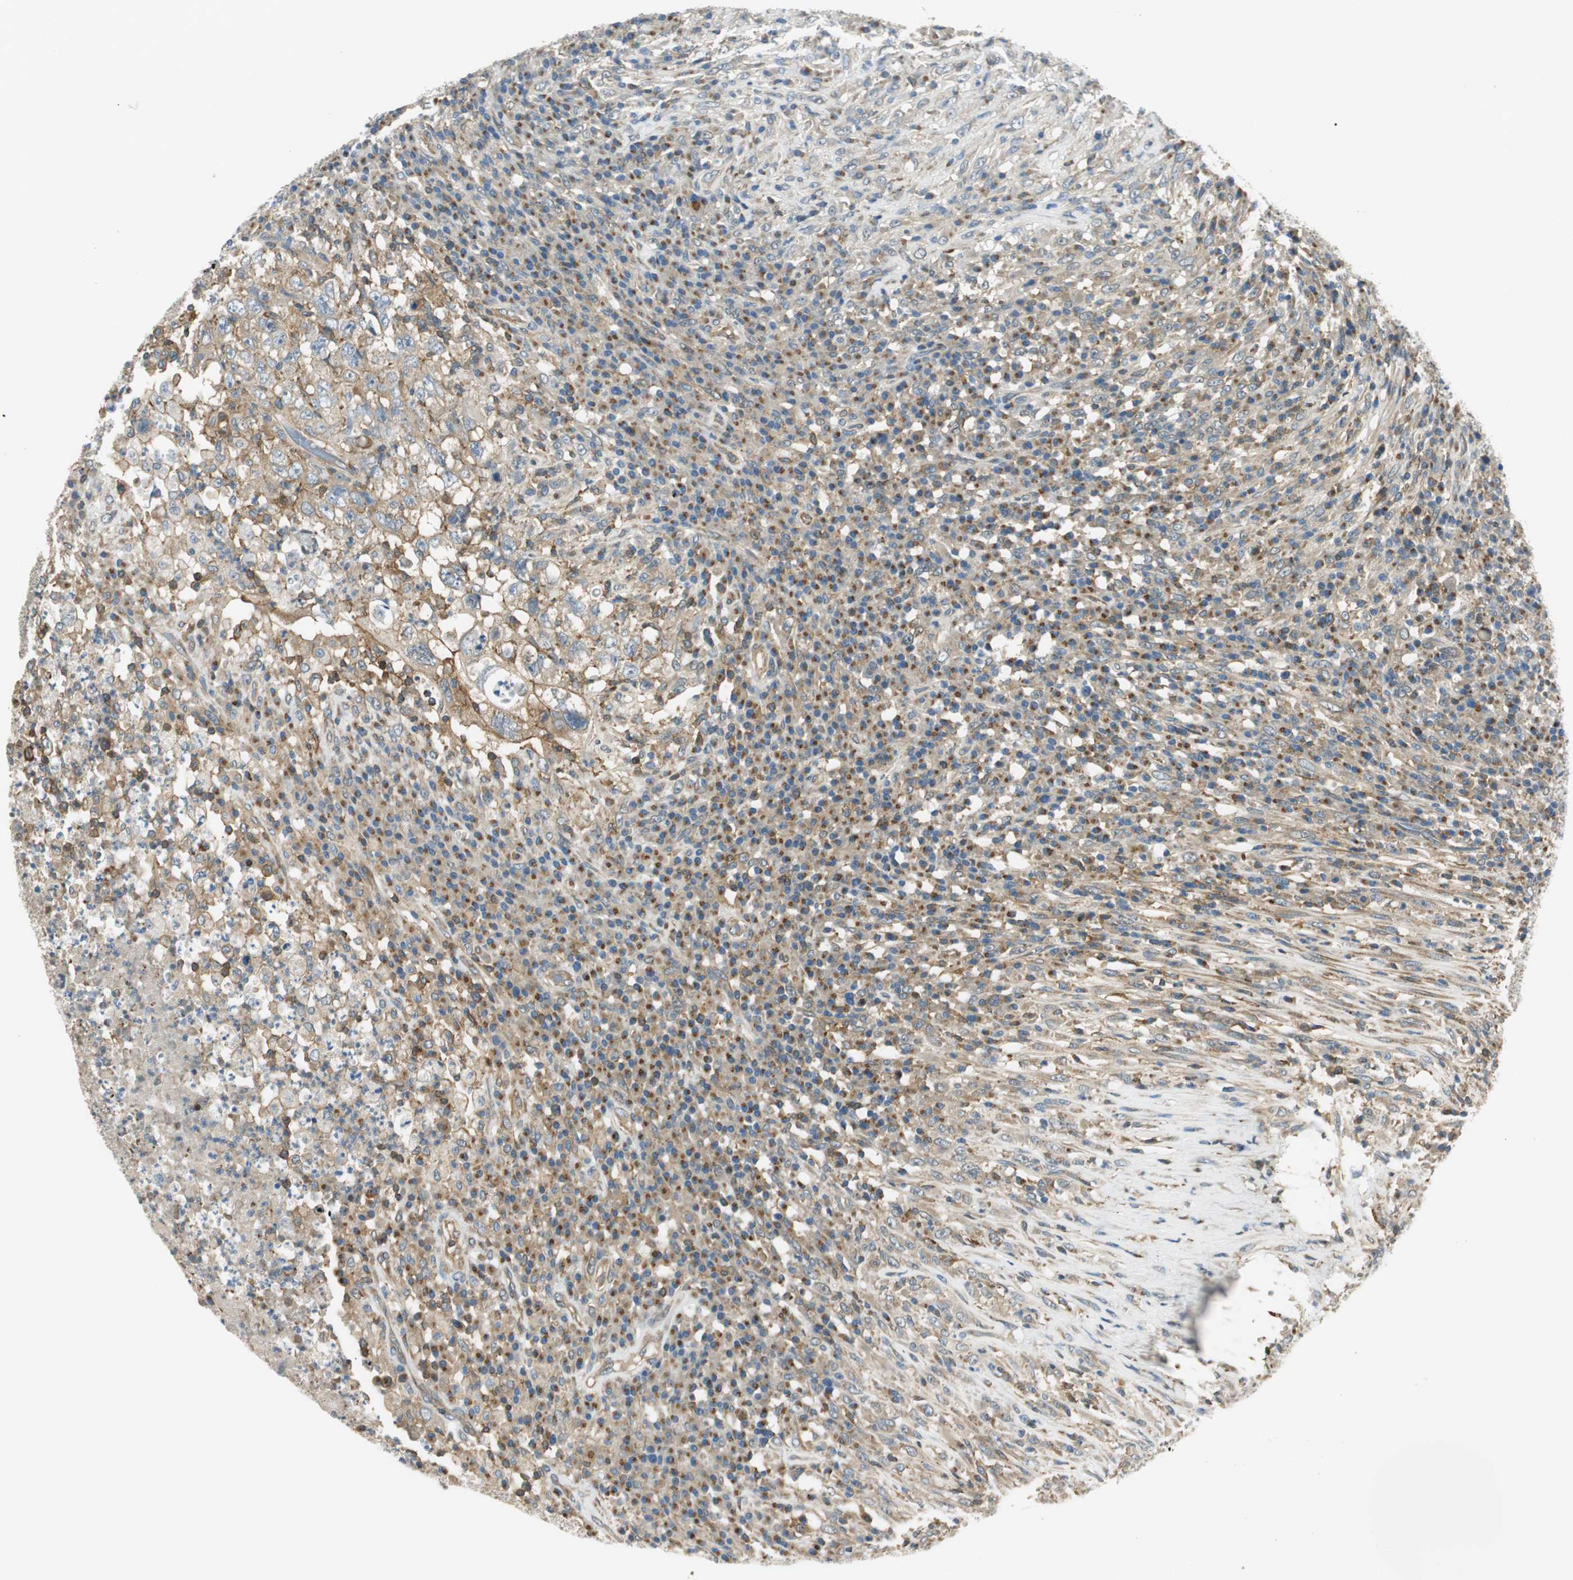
{"staining": {"intensity": "moderate", "quantity": ">75%", "location": "cytoplasmic/membranous"}, "tissue": "testis cancer", "cell_type": "Tumor cells", "image_type": "cancer", "snomed": [{"axis": "morphology", "description": "Necrosis, NOS"}, {"axis": "morphology", "description": "Carcinoma, Embryonal, NOS"}, {"axis": "topography", "description": "Testis"}], "caption": "High-power microscopy captured an immunohistochemistry (IHC) micrograph of testis cancer (embryonal carcinoma), revealing moderate cytoplasmic/membranous positivity in about >75% of tumor cells.", "gene": "PI4K2B", "patient": {"sex": "male", "age": 19}}